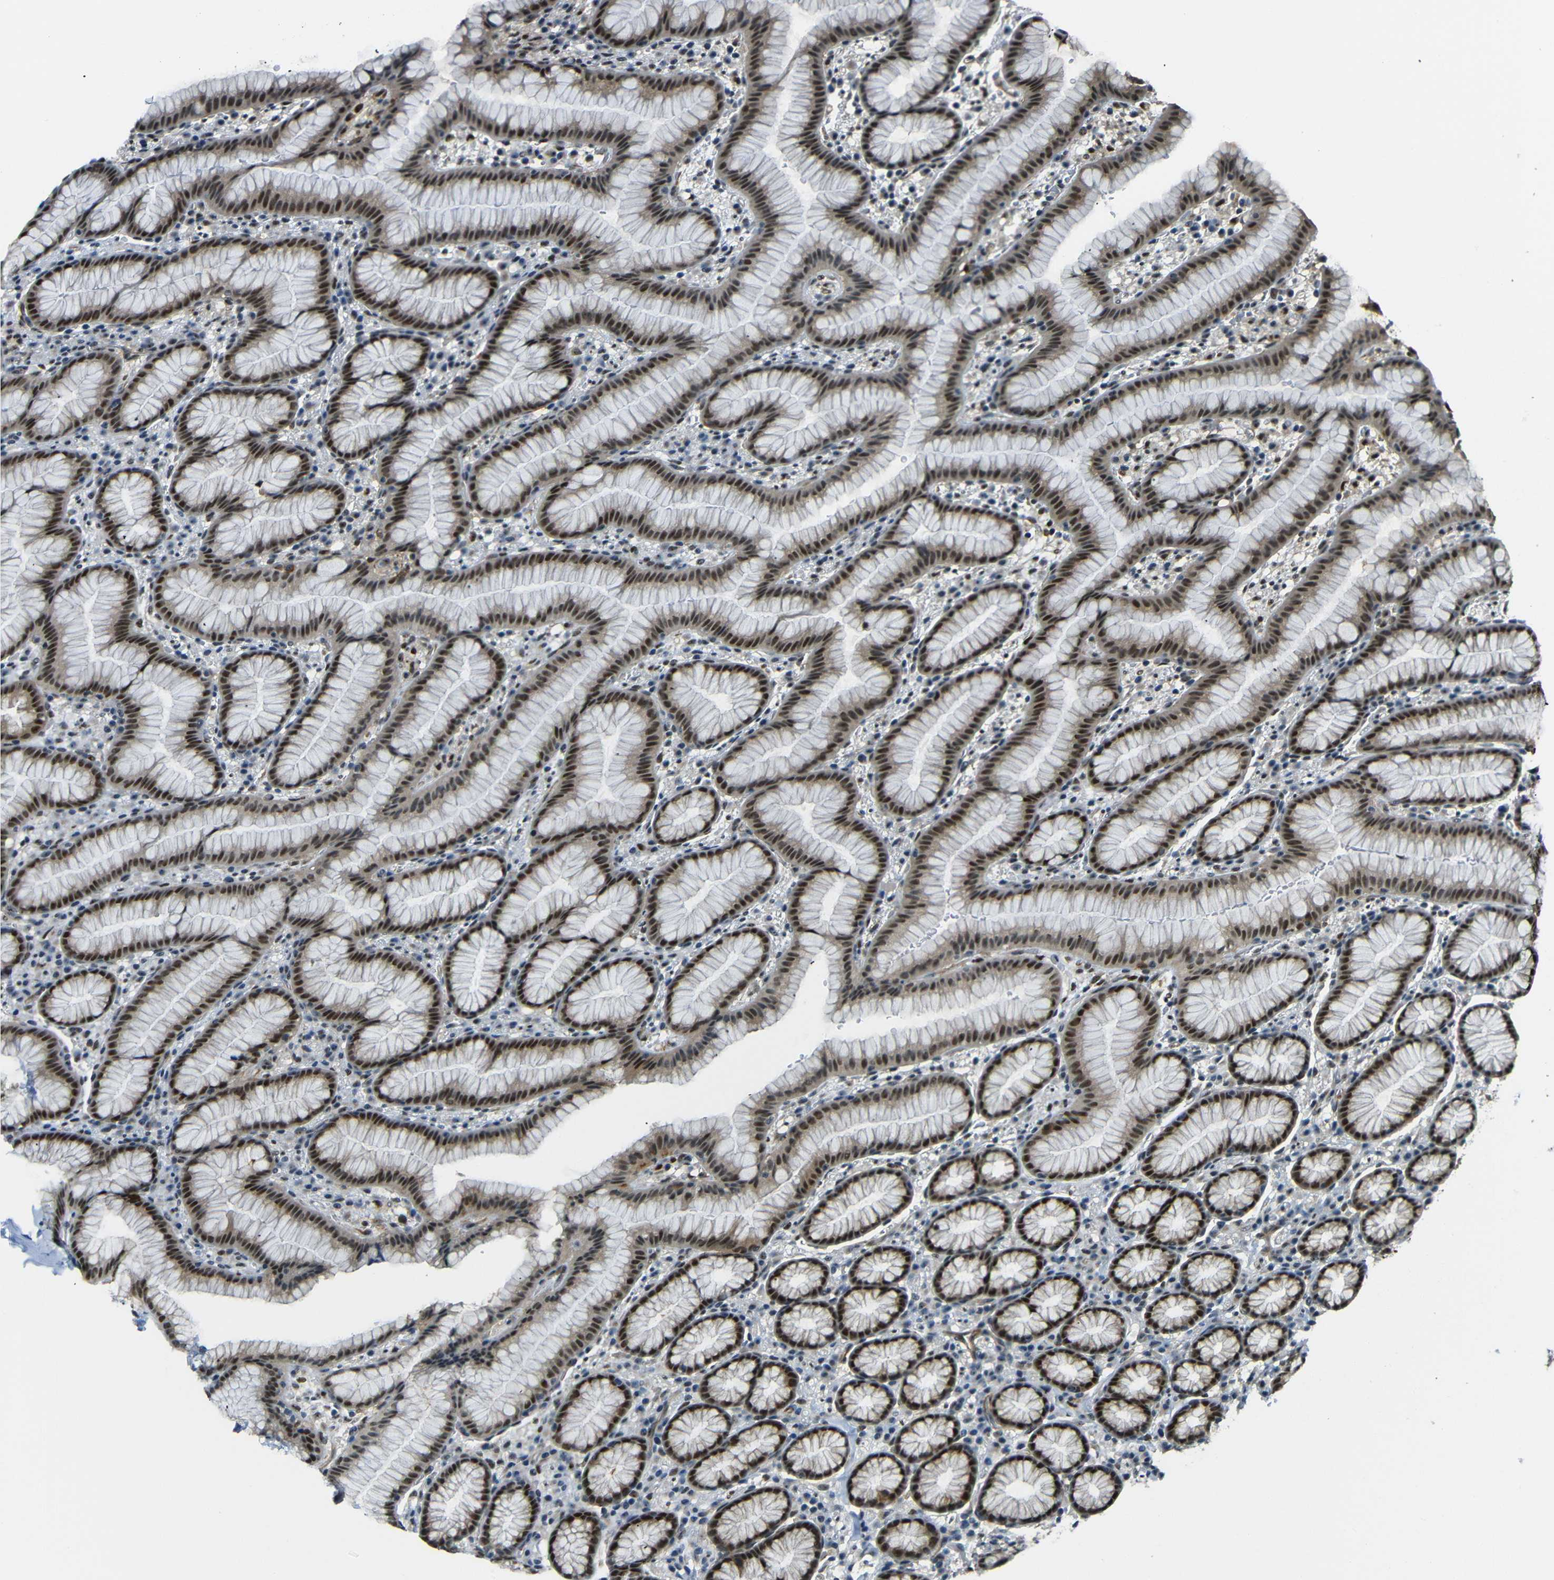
{"staining": {"intensity": "strong", "quantity": ">75%", "location": "cytoplasmic/membranous,nuclear"}, "tissue": "stomach", "cell_type": "Glandular cells", "image_type": "normal", "snomed": [{"axis": "morphology", "description": "Normal tissue, NOS"}, {"axis": "topography", "description": "Stomach, lower"}], "caption": "Immunohistochemical staining of benign human stomach shows strong cytoplasmic/membranous,nuclear protein expression in about >75% of glandular cells. The protein is stained brown, and the nuclei are stained in blue (DAB IHC with brightfield microscopy, high magnification).", "gene": "PARN", "patient": {"sex": "male", "age": 52}}